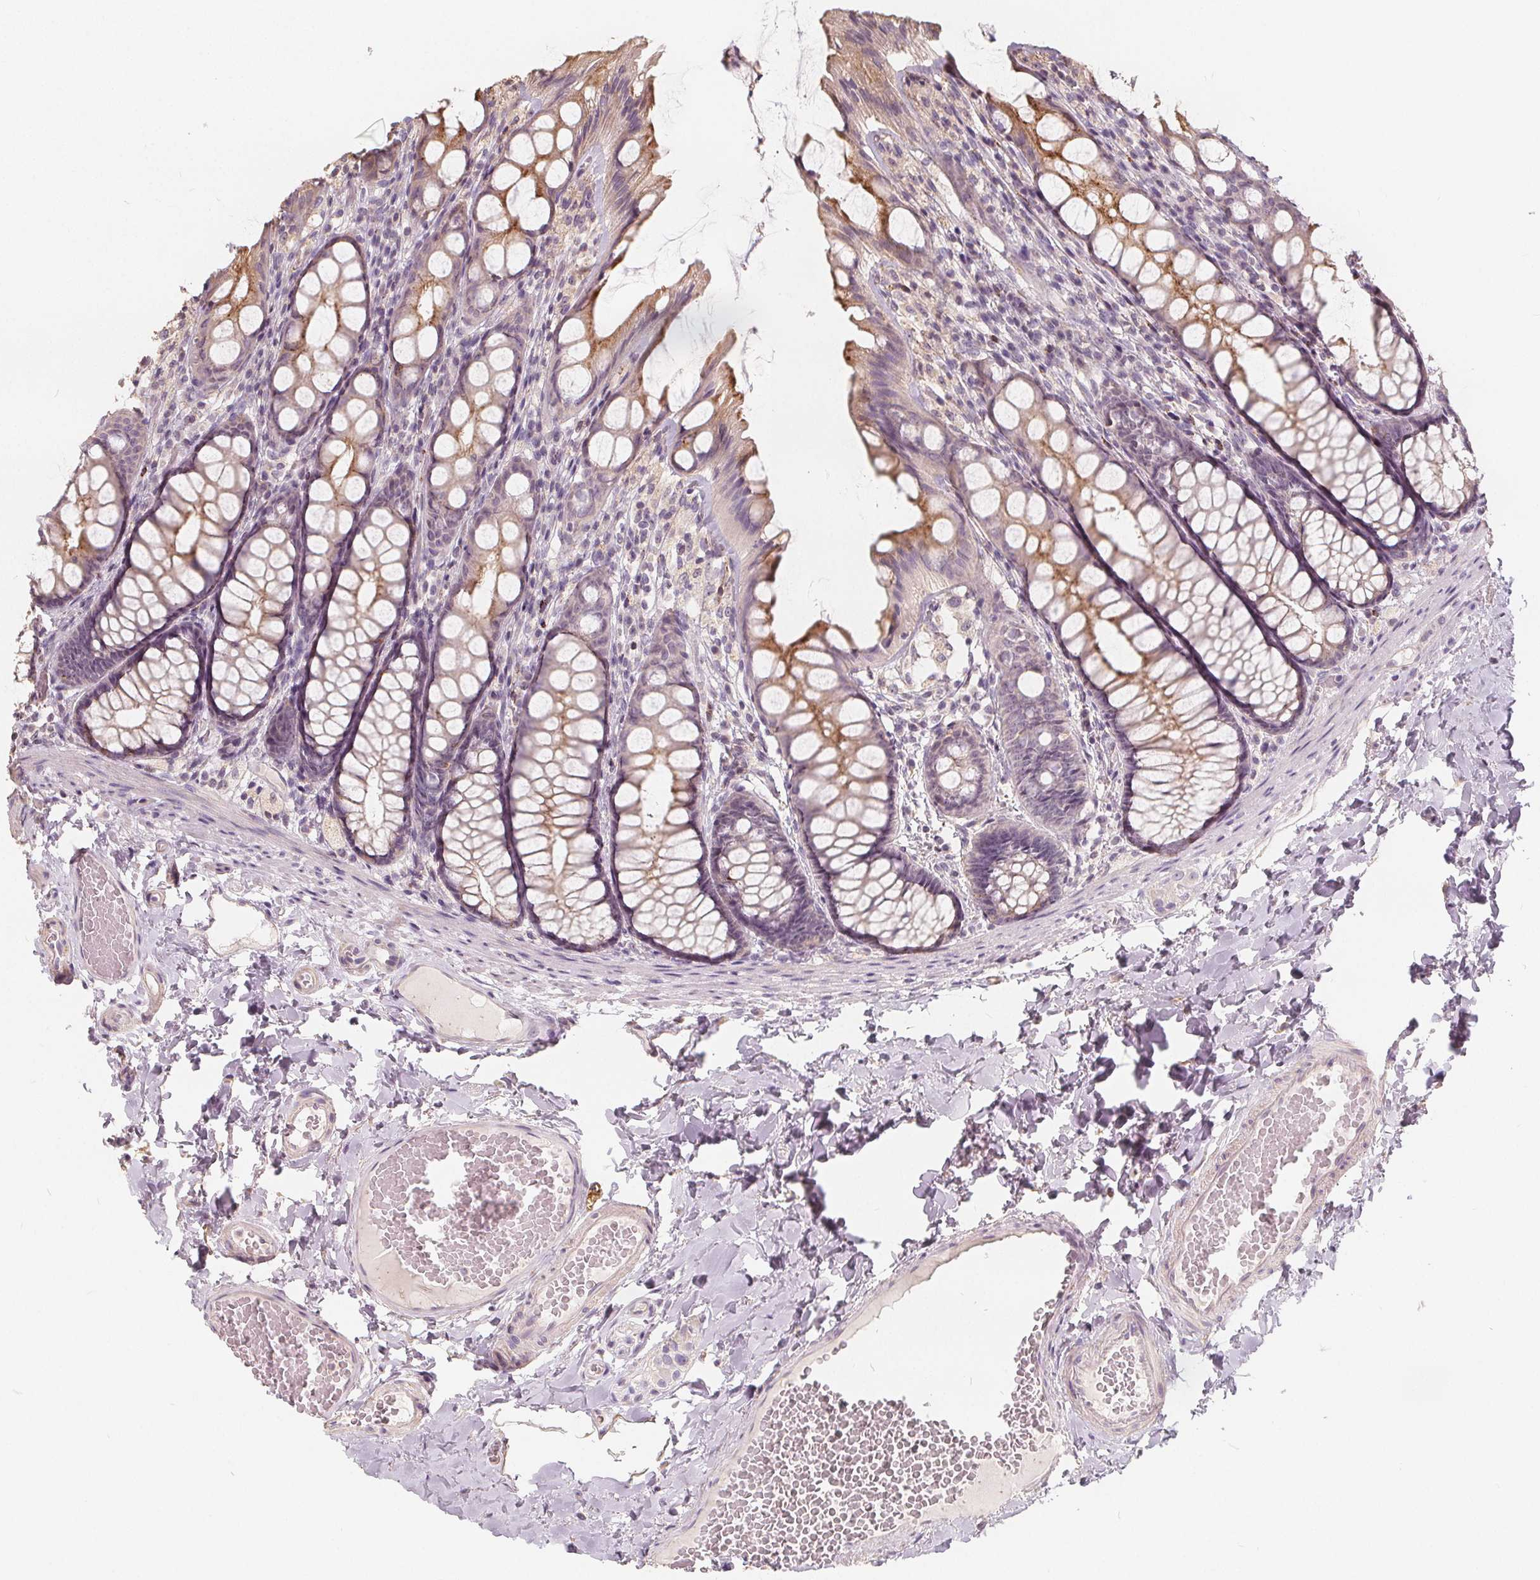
{"staining": {"intensity": "negative", "quantity": "none", "location": "none"}, "tissue": "colon", "cell_type": "Endothelial cells", "image_type": "normal", "snomed": [{"axis": "morphology", "description": "Normal tissue, NOS"}, {"axis": "topography", "description": "Colon"}], "caption": "There is no significant expression in endothelial cells of colon. (Brightfield microscopy of DAB (3,3'-diaminobenzidine) IHC at high magnification).", "gene": "DRC3", "patient": {"sex": "male", "age": 47}}